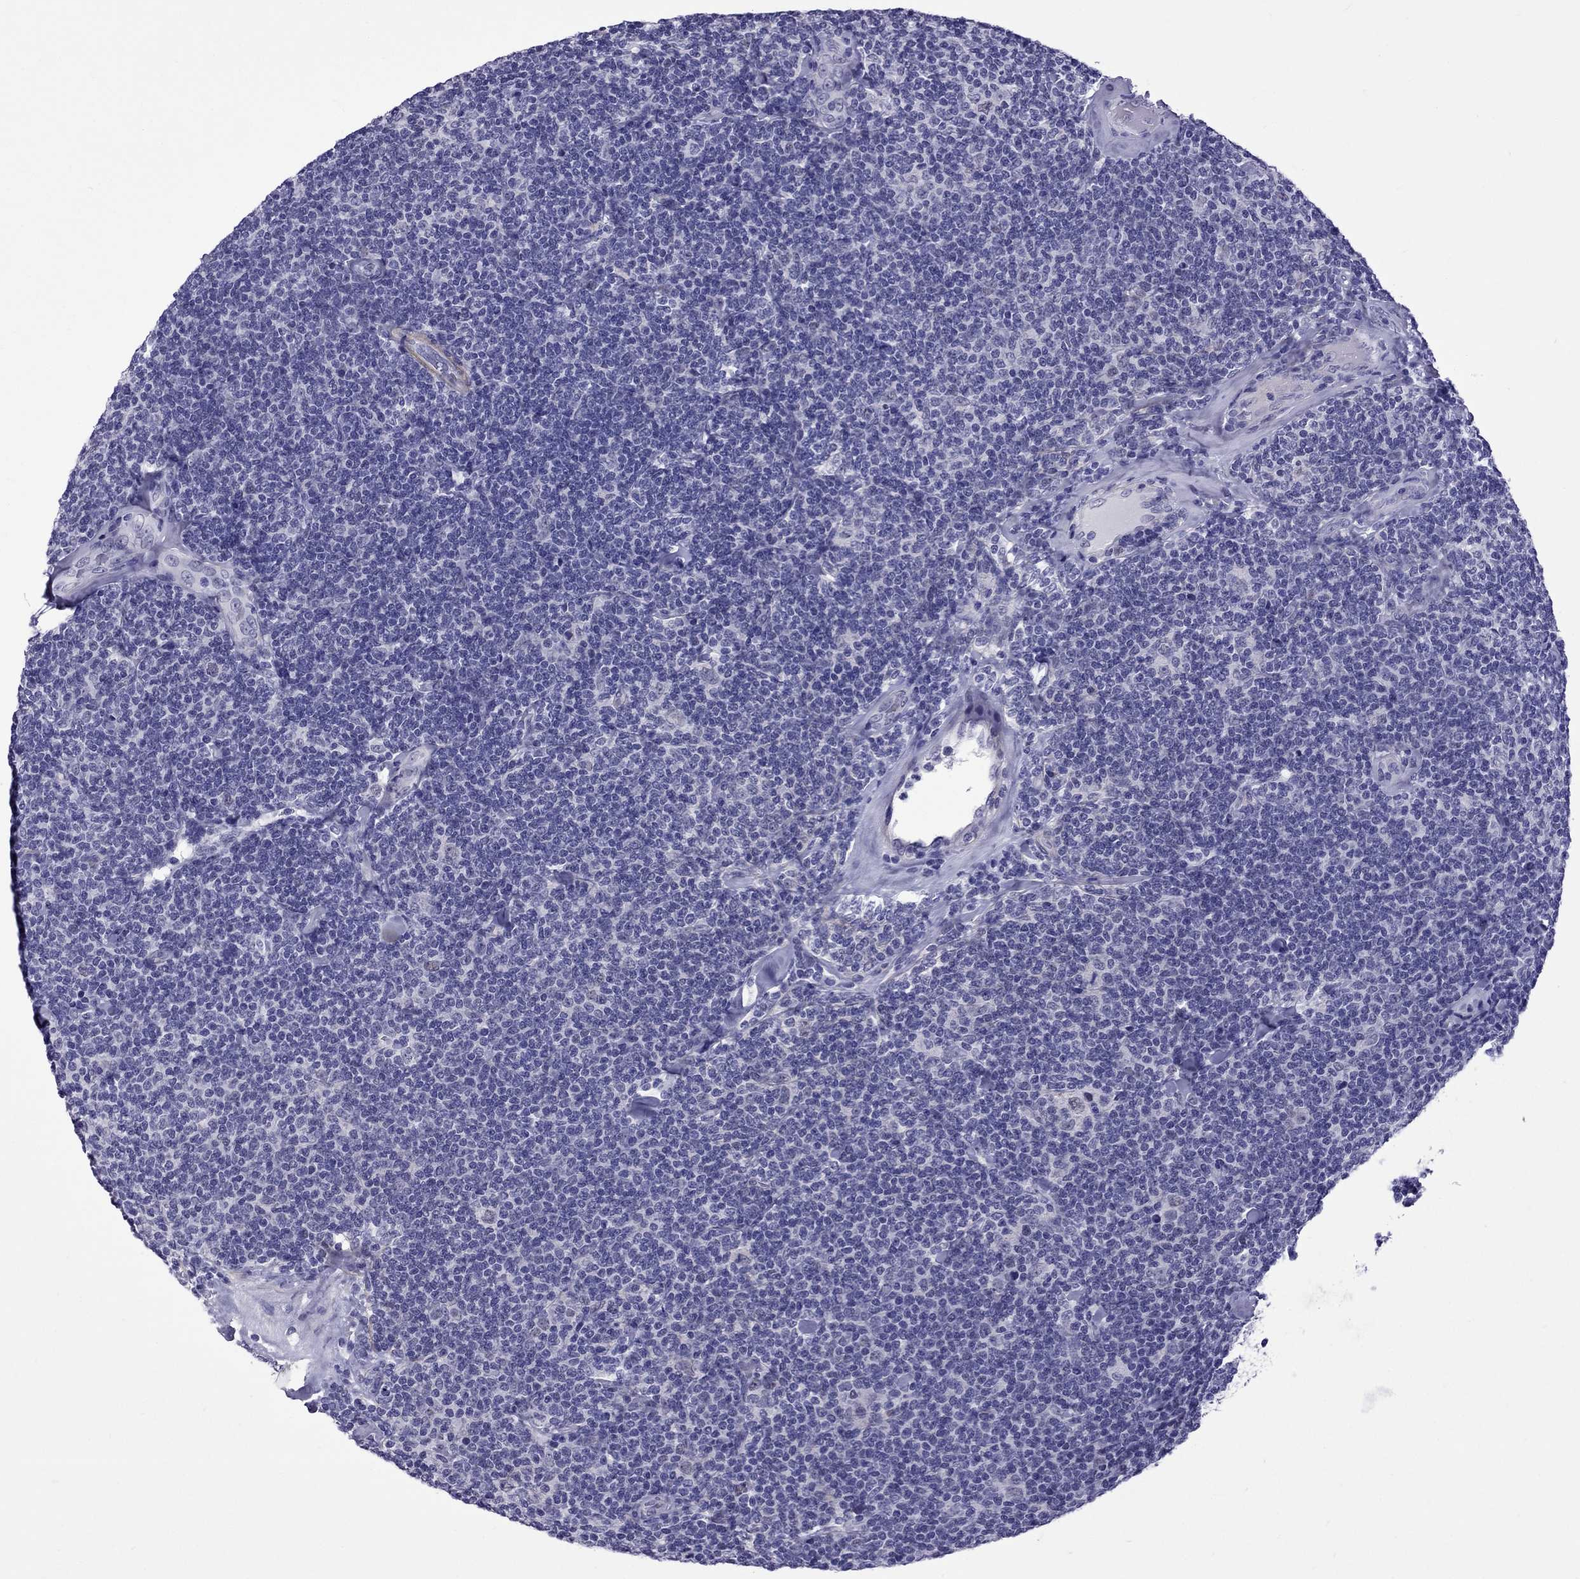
{"staining": {"intensity": "negative", "quantity": "none", "location": "none"}, "tissue": "lymphoma", "cell_type": "Tumor cells", "image_type": "cancer", "snomed": [{"axis": "morphology", "description": "Malignant lymphoma, non-Hodgkin's type, Low grade"}, {"axis": "topography", "description": "Lymph node"}], "caption": "High power microscopy micrograph of an IHC micrograph of lymphoma, revealing no significant expression in tumor cells. The staining was performed using DAB to visualize the protein expression in brown, while the nuclei were stained in blue with hematoxylin (Magnification: 20x).", "gene": "CHRNA5", "patient": {"sex": "female", "age": 56}}